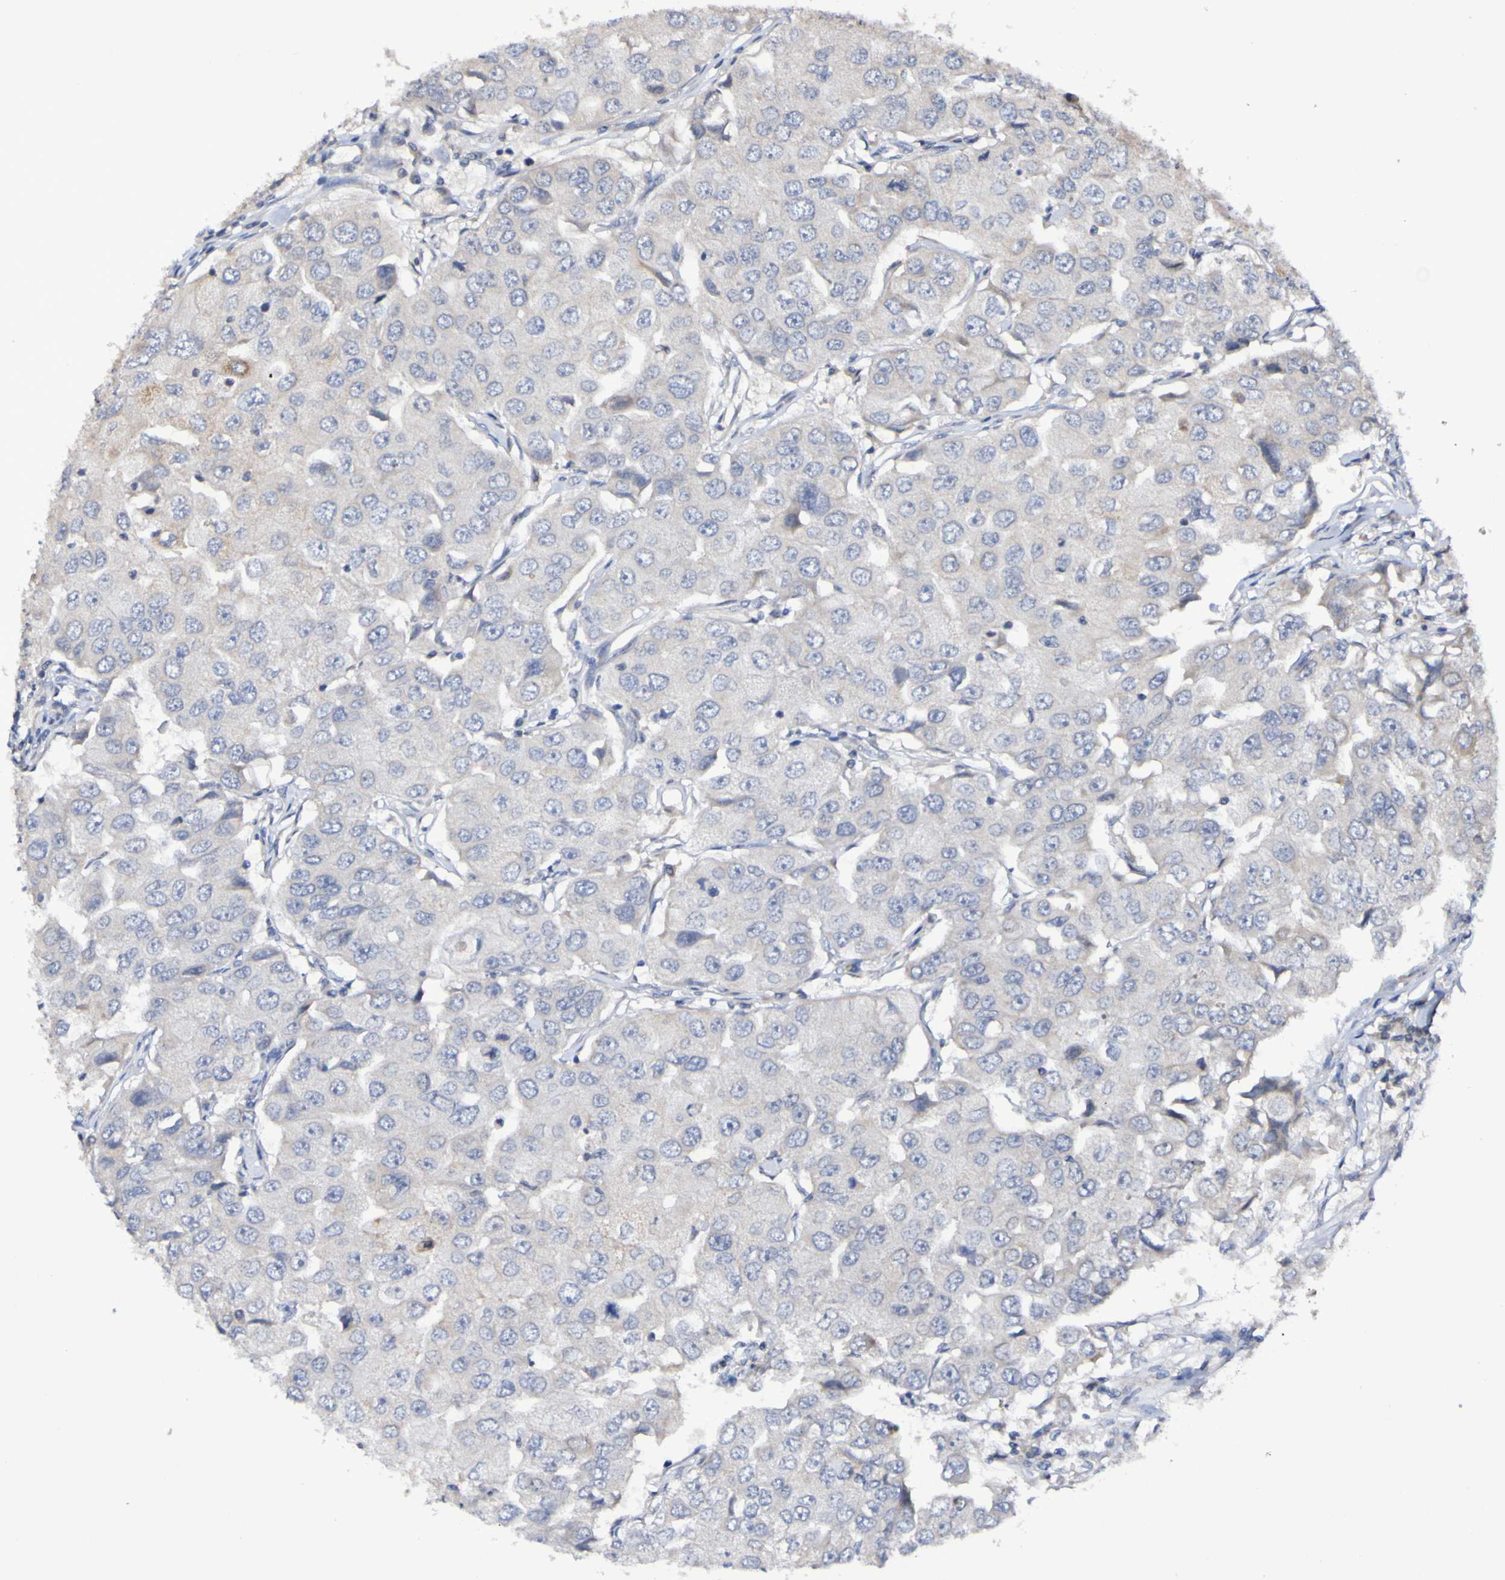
{"staining": {"intensity": "negative", "quantity": "none", "location": "none"}, "tissue": "breast cancer", "cell_type": "Tumor cells", "image_type": "cancer", "snomed": [{"axis": "morphology", "description": "Duct carcinoma"}, {"axis": "topography", "description": "Breast"}], "caption": "A high-resolution histopathology image shows immunohistochemistry staining of breast cancer, which displays no significant expression in tumor cells.", "gene": "PTP4A2", "patient": {"sex": "female", "age": 27}}